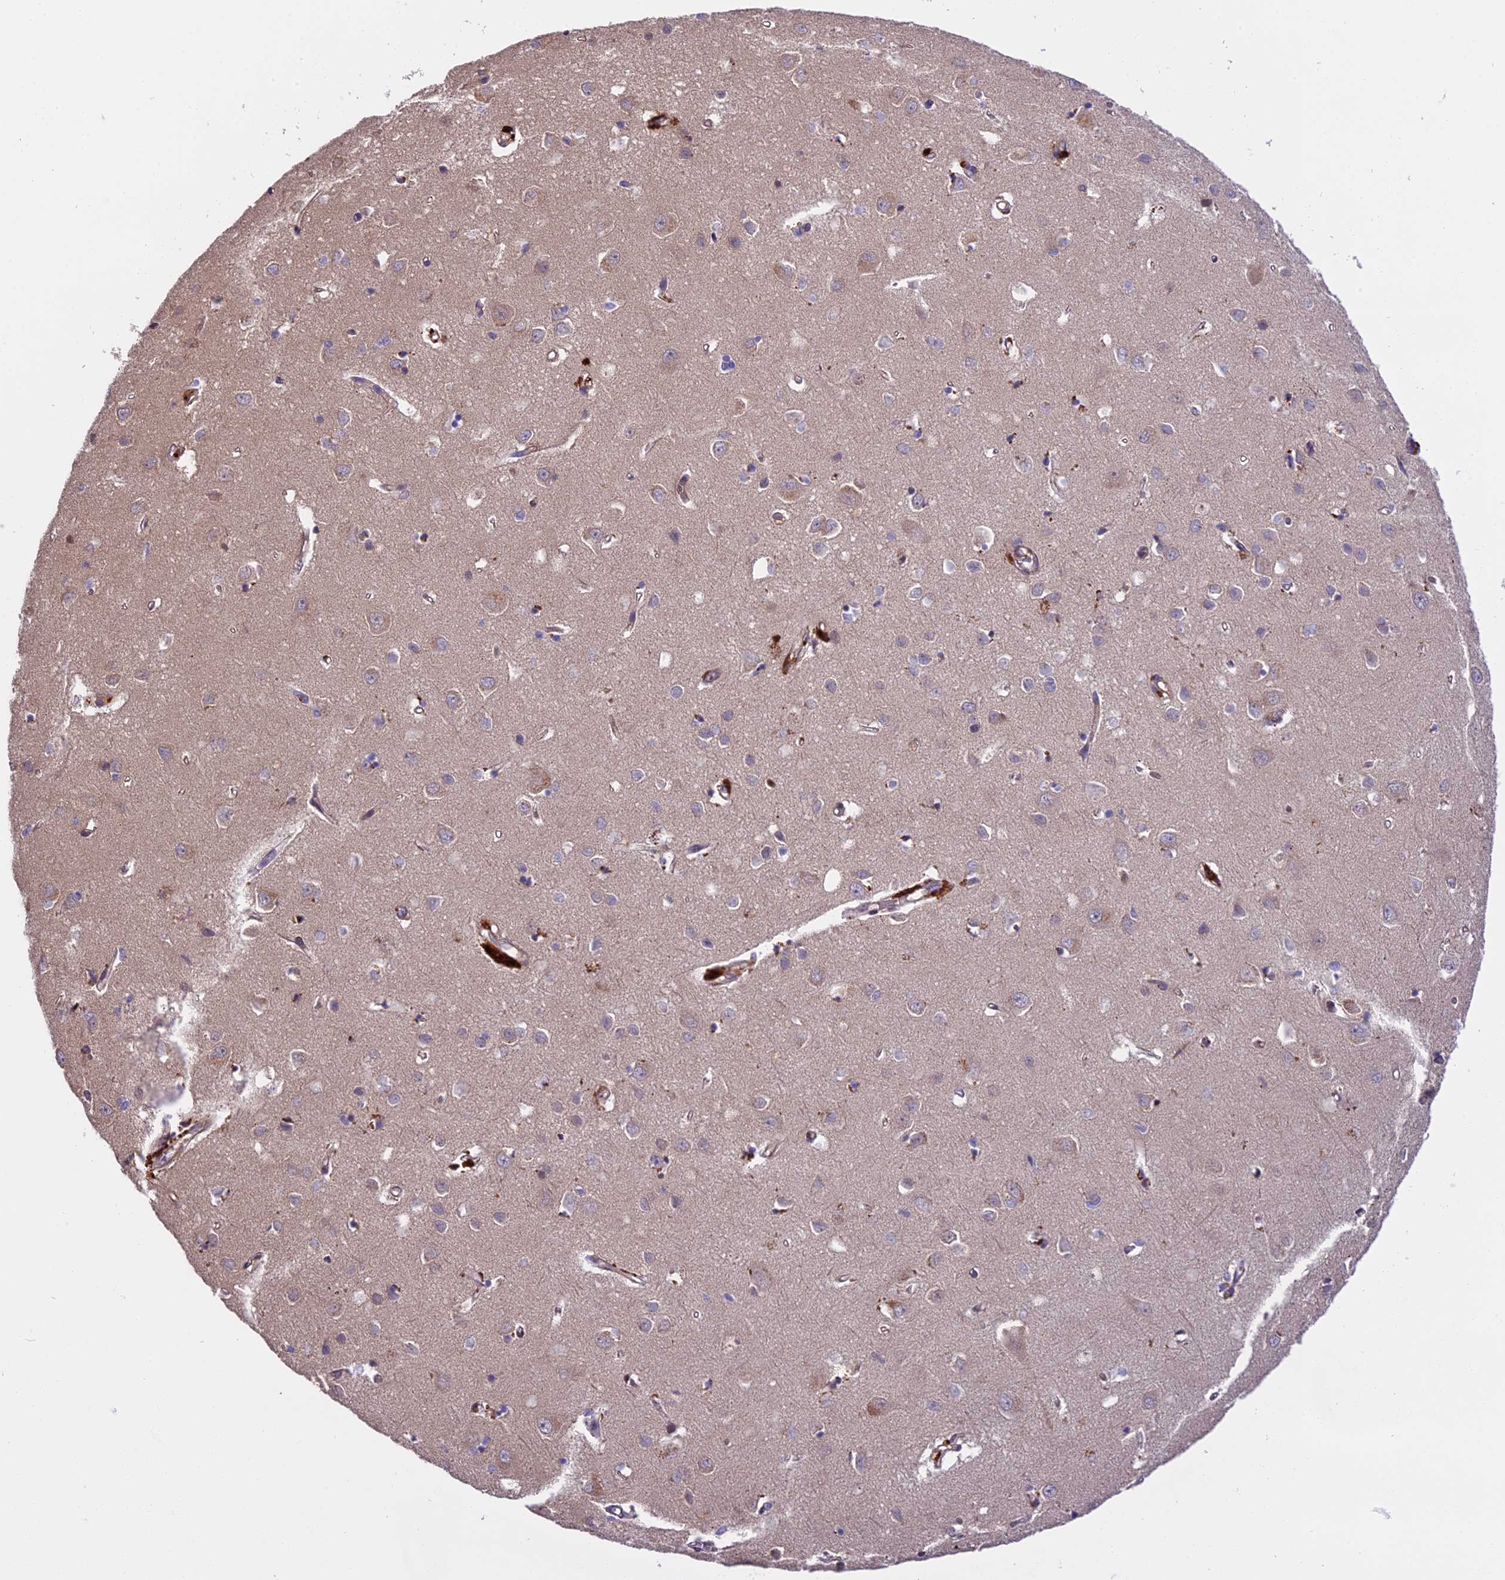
{"staining": {"intensity": "weak", "quantity": ">75%", "location": "cytoplasmic/membranous"}, "tissue": "cerebral cortex", "cell_type": "Endothelial cells", "image_type": "normal", "snomed": [{"axis": "morphology", "description": "Normal tissue, NOS"}, {"axis": "topography", "description": "Cerebral cortex"}], "caption": "Weak cytoplasmic/membranous staining for a protein is appreciated in about >75% of endothelial cells of benign cerebral cortex using immunohistochemistry.", "gene": "SETD6", "patient": {"sex": "female", "age": 64}}